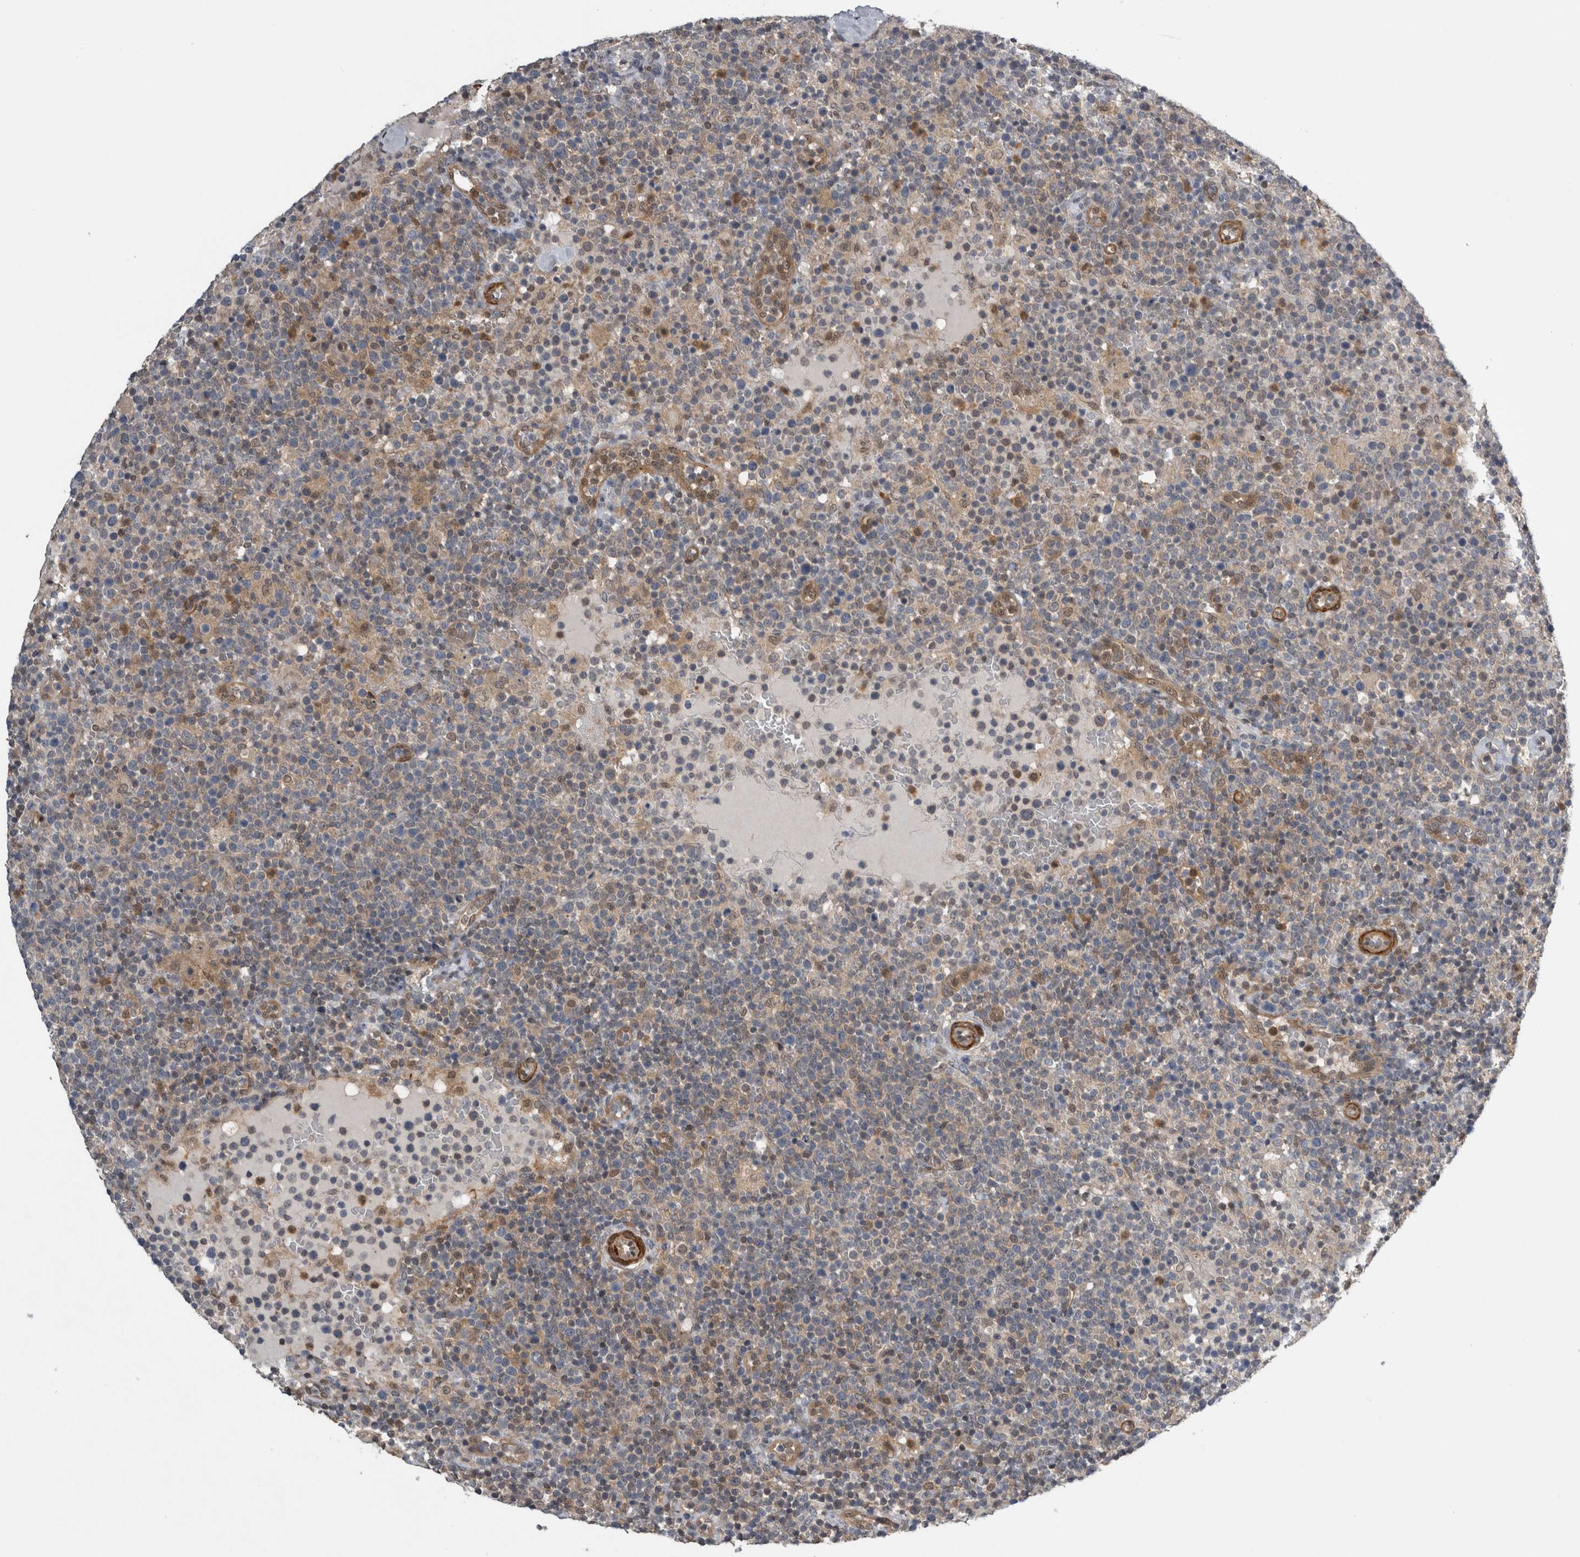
{"staining": {"intensity": "weak", "quantity": "<25%", "location": "nuclear"}, "tissue": "lymphoma", "cell_type": "Tumor cells", "image_type": "cancer", "snomed": [{"axis": "morphology", "description": "Malignant lymphoma, non-Hodgkin's type, High grade"}, {"axis": "topography", "description": "Lymph node"}], "caption": "Immunohistochemistry (IHC) micrograph of neoplastic tissue: high-grade malignant lymphoma, non-Hodgkin's type stained with DAB exhibits no significant protein positivity in tumor cells.", "gene": "NAPRT", "patient": {"sex": "male", "age": 61}}